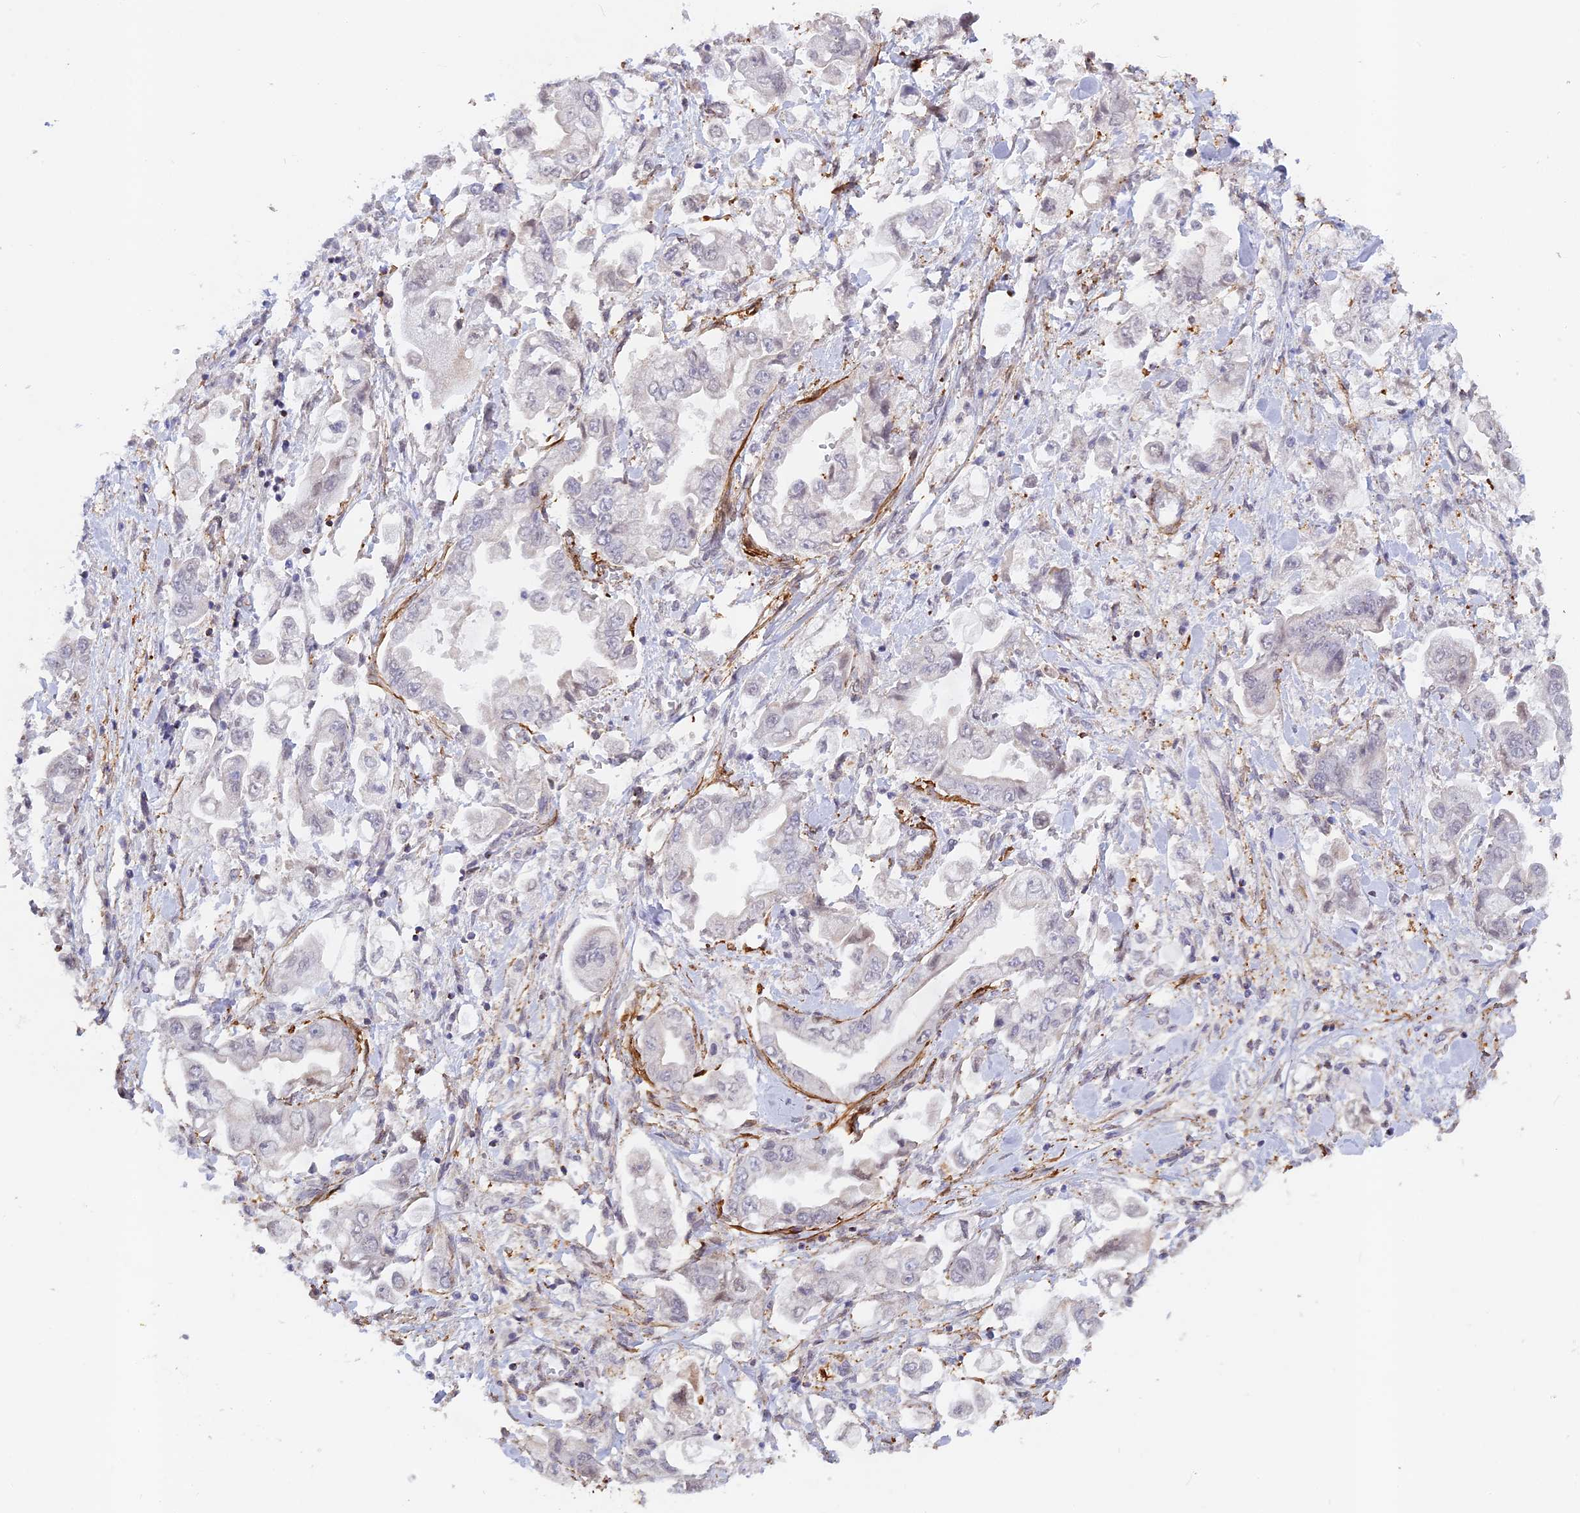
{"staining": {"intensity": "negative", "quantity": "none", "location": "none"}, "tissue": "stomach cancer", "cell_type": "Tumor cells", "image_type": "cancer", "snomed": [{"axis": "morphology", "description": "Adenocarcinoma, NOS"}, {"axis": "topography", "description": "Stomach"}], "caption": "Immunohistochemistry of stomach cancer exhibits no positivity in tumor cells.", "gene": "CCDC154", "patient": {"sex": "male", "age": 62}}